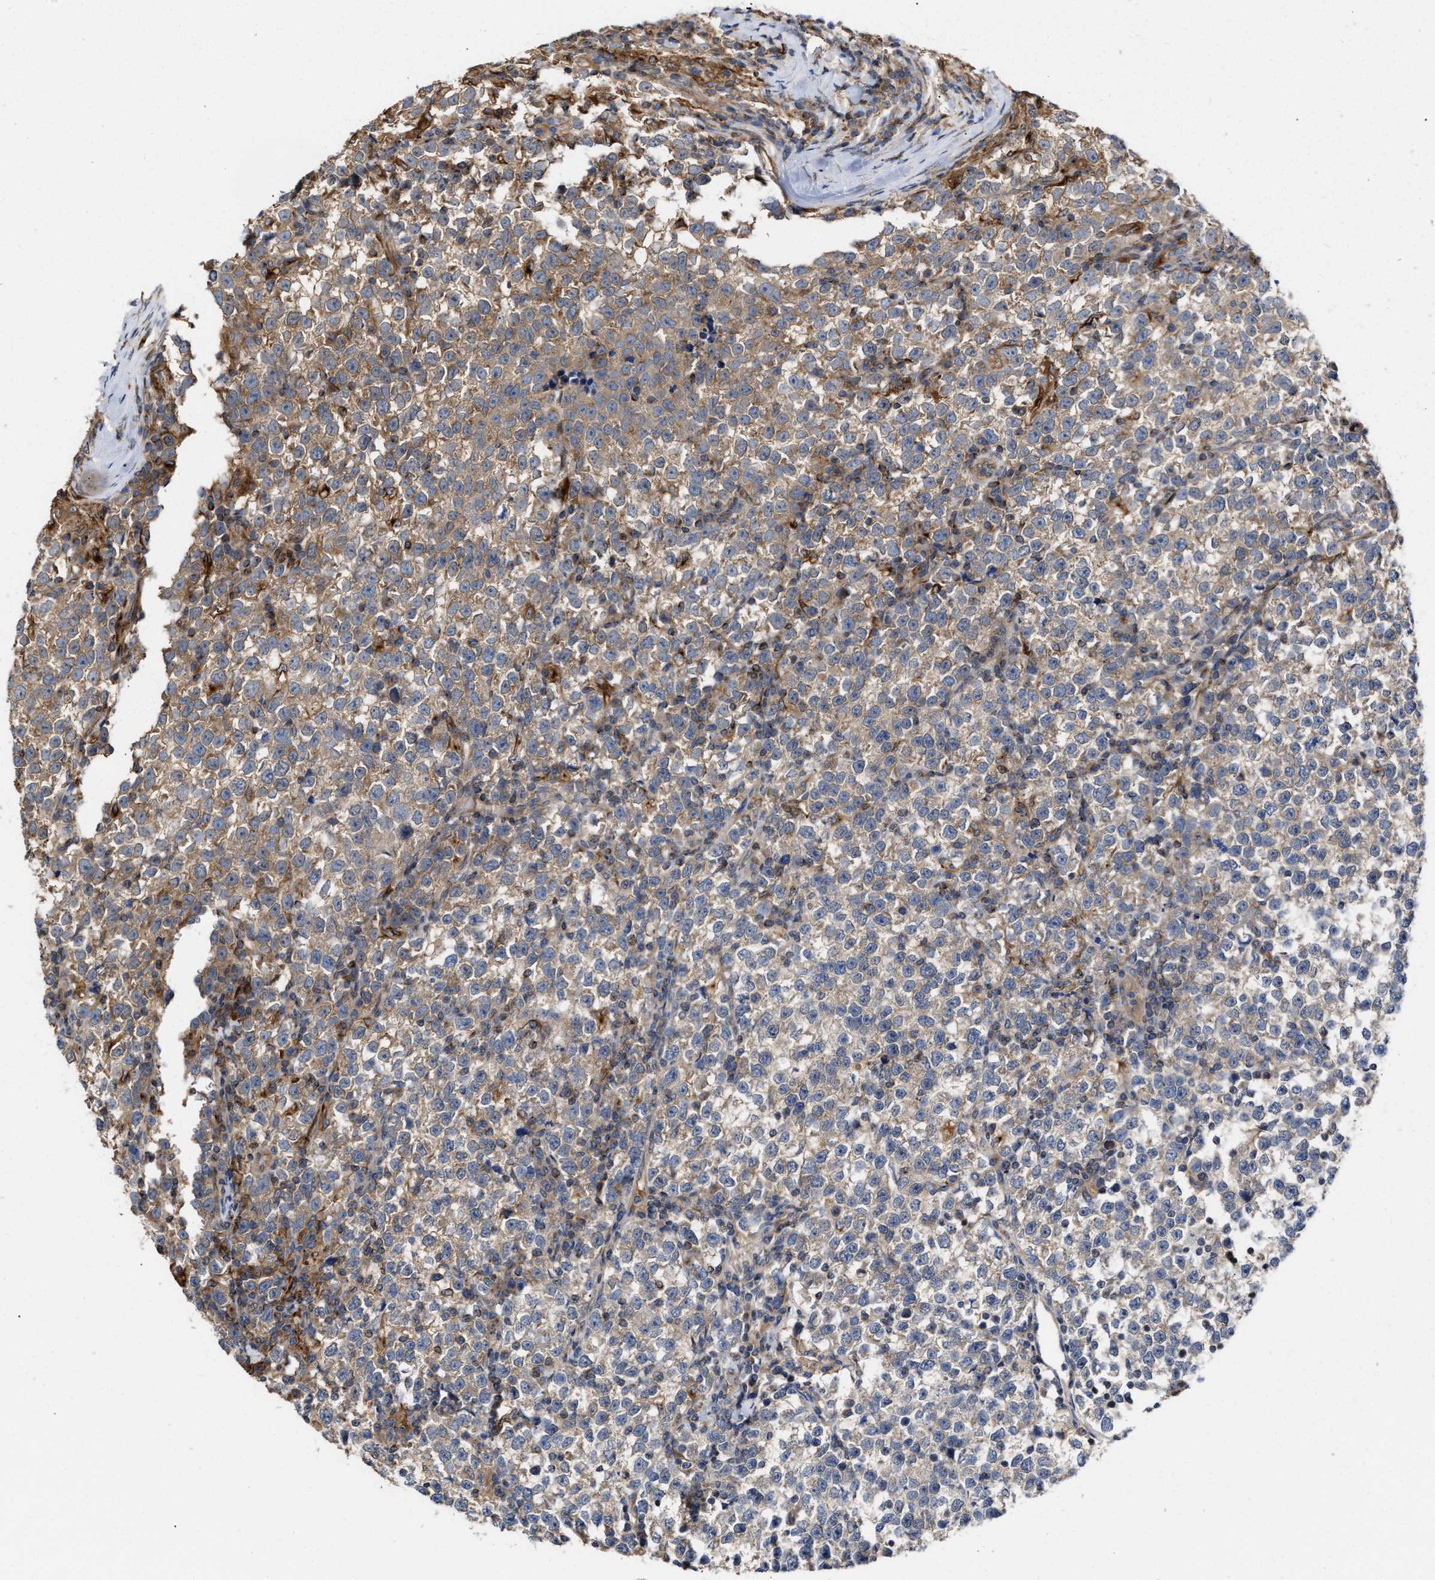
{"staining": {"intensity": "weak", "quantity": "25%-75%", "location": "cytoplasmic/membranous"}, "tissue": "testis cancer", "cell_type": "Tumor cells", "image_type": "cancer", "snomed": [{"axis": "morphology", "description": "Normal tissue, NOS"}, {"axis": "morphology", "description": "Seminoma, NOS"}, {"axis": "topography", "description": "Testis"}], "caption": "Tumor cells reveal weak cytoplasmic/membranous staining in about 25%-75% of cells in testis cancer.", "gene": "BBLN", "patient": {"sex": "male", "age": 43}}